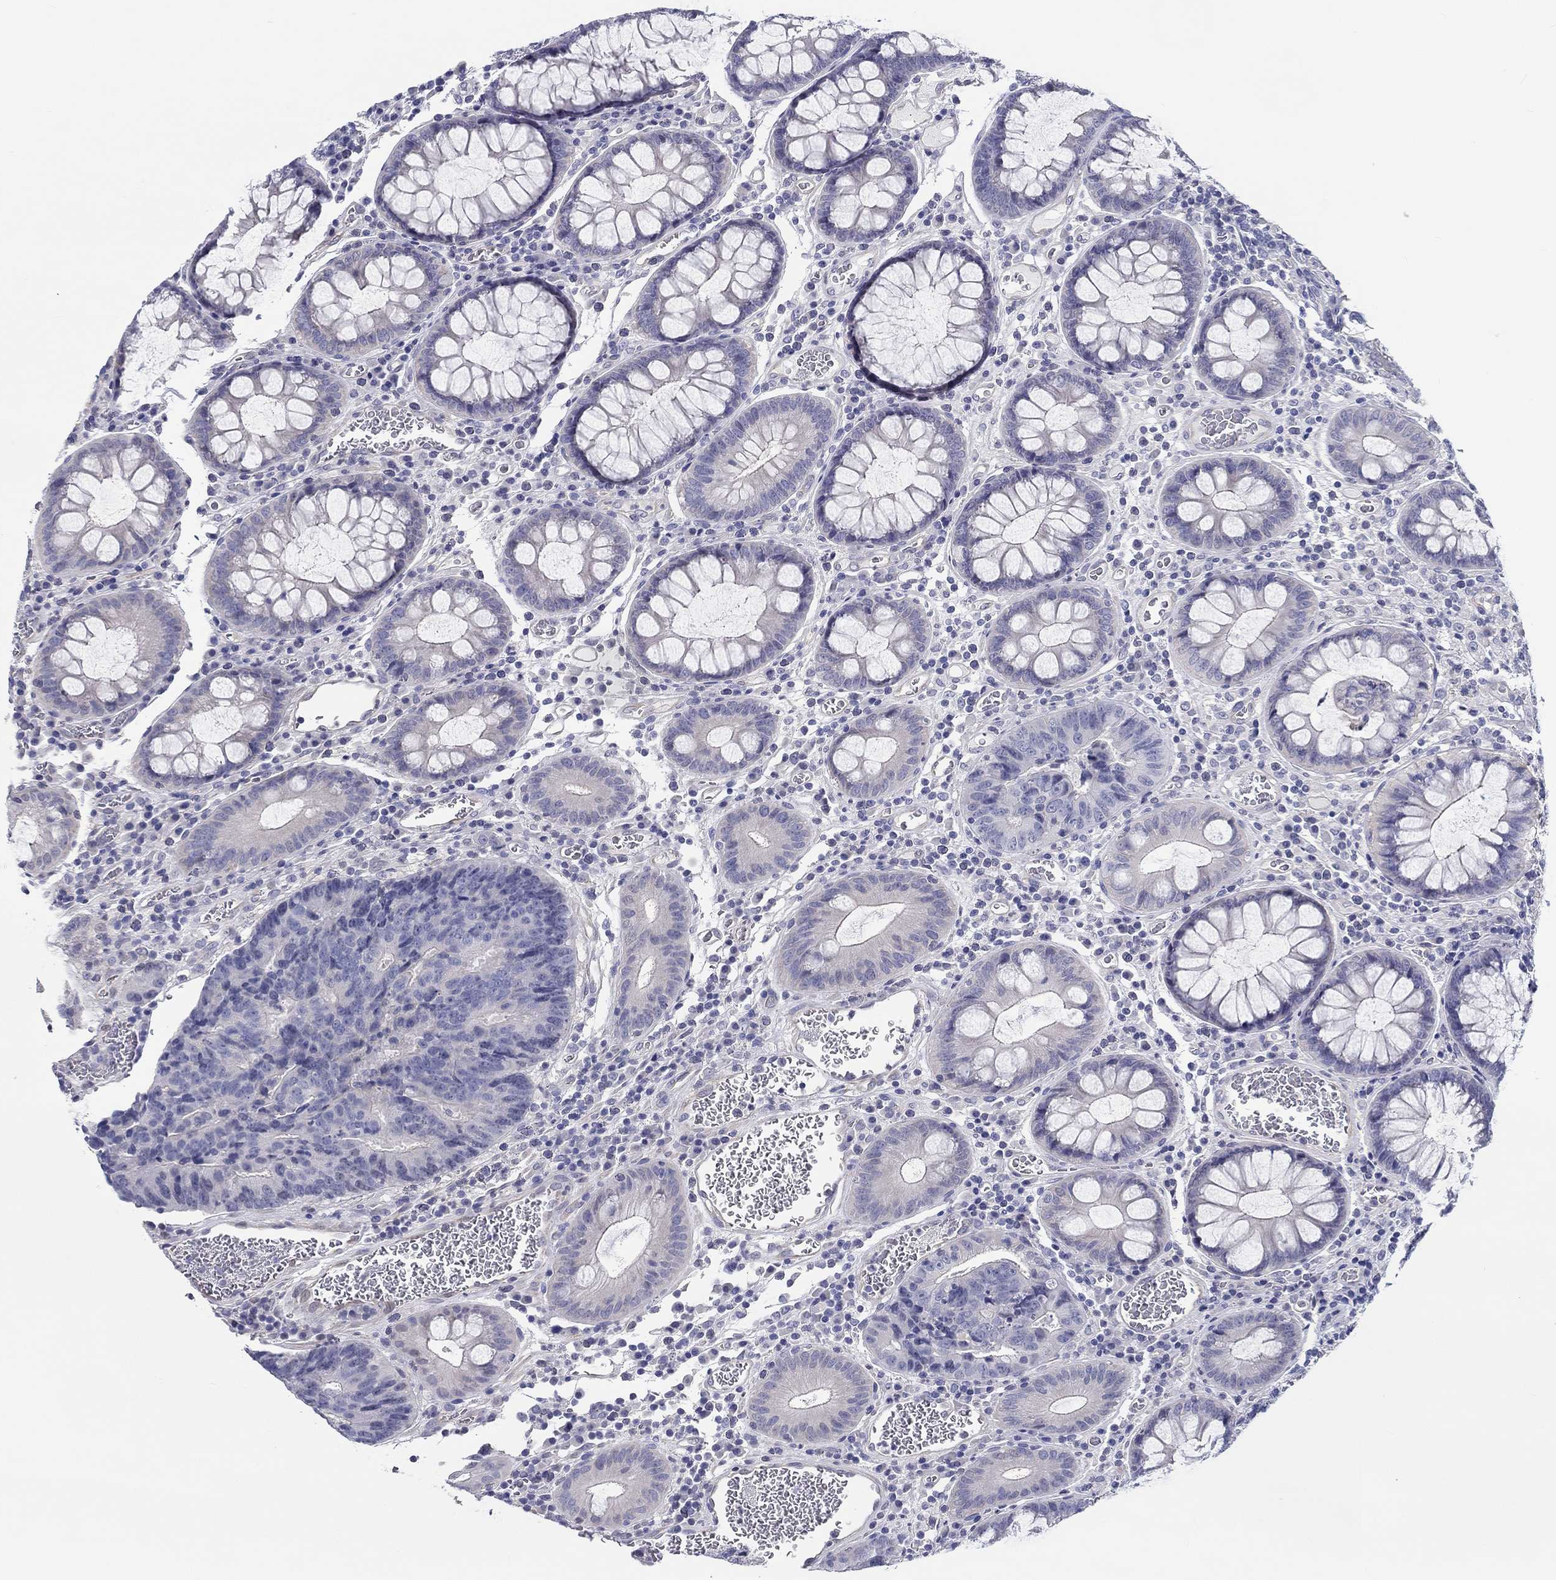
{"staining": {"intensity": "negative", "quantity": "none", "location": "none"}, "tissue": "colorectal cancer", "cell_type": "Tumor cells", "image_type": "cancer", "snomed": [{"axis": "morphology", "description": "Adenocarcinoma, NOS"}, {"axis": "topography", "description": "Colon"}], "caption": "IHC micrograph of neoplastic tissue: colorectal adenocarcinoma stained with DAB displays no significant protein staining in tumor cells.", "gene": "CRYGD", "patient": {"sex": "female", "age": 48}}